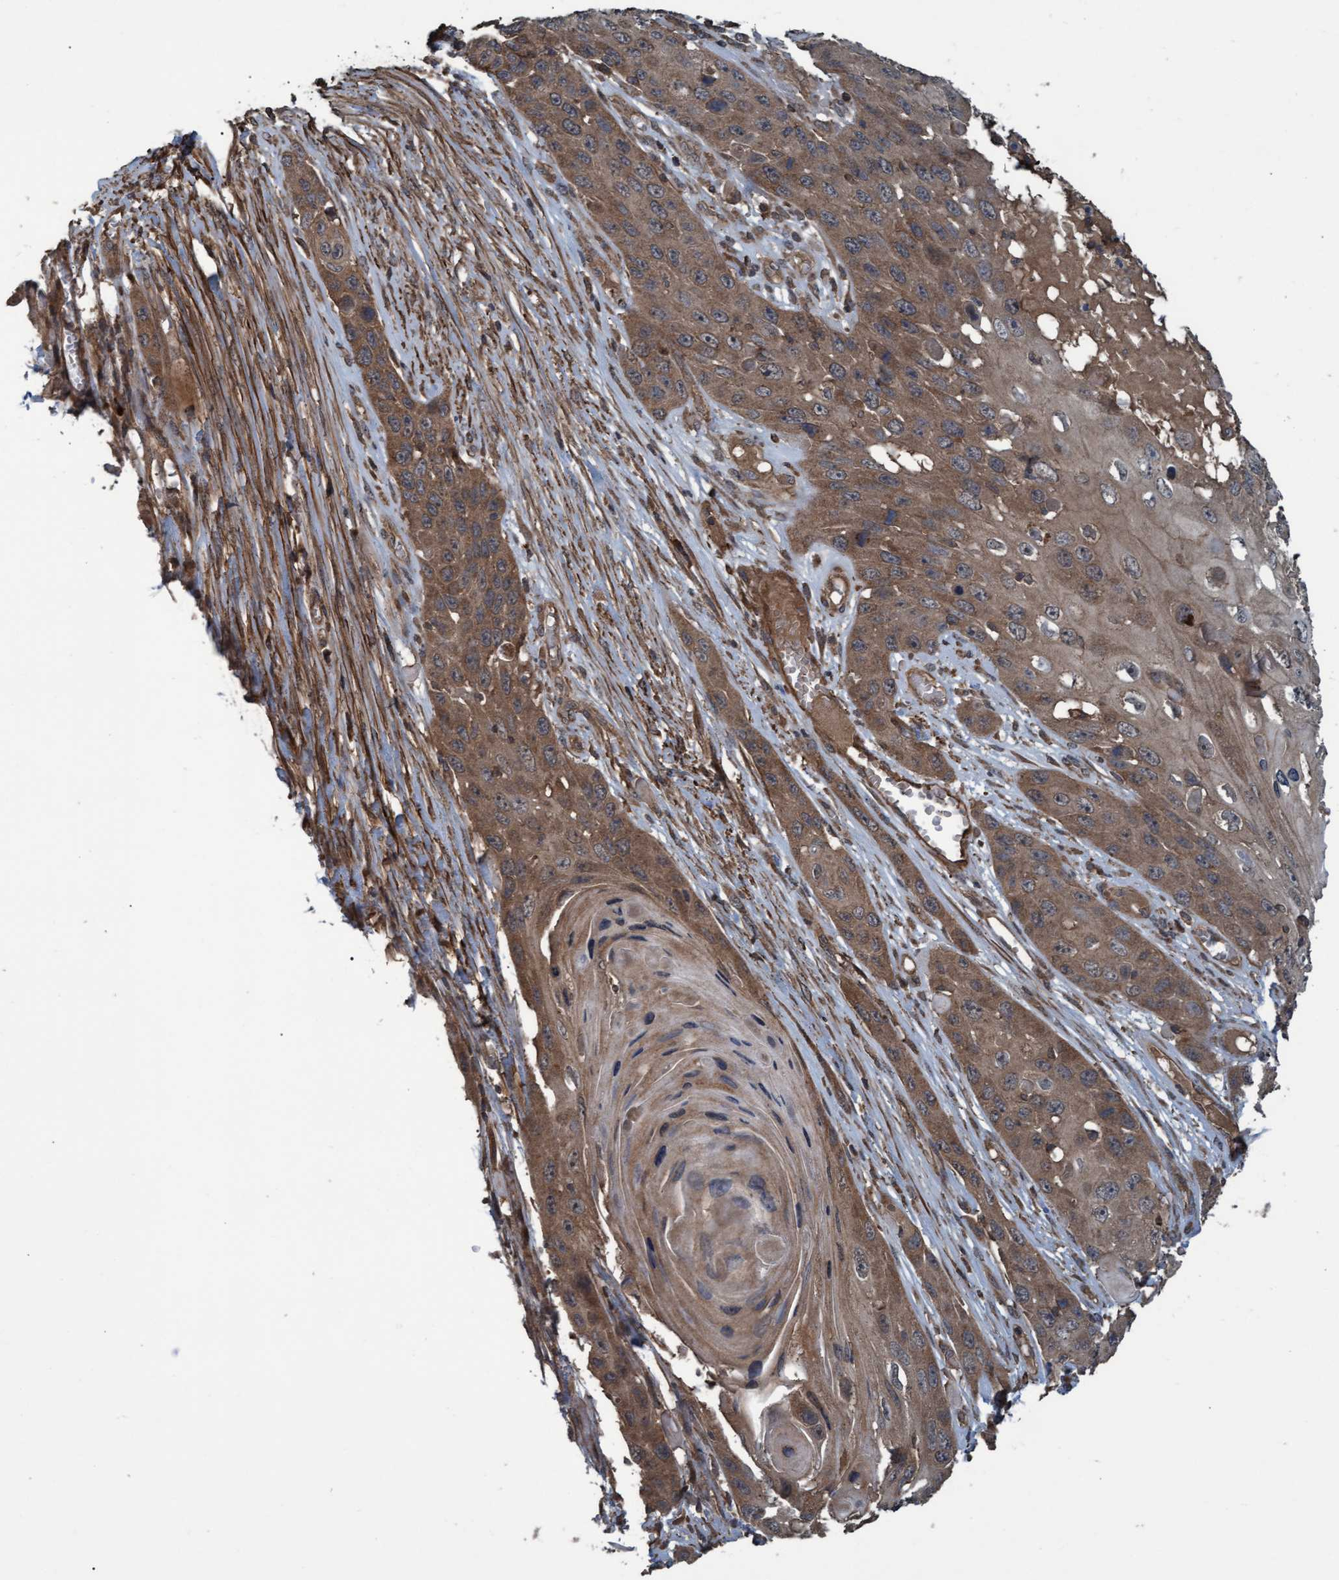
{"staining": {"intensity": "moderate", "quantity": ">75%", "location": "cytoplasmic/membranous"}, "tissue": "skin cancer", "cell_type": "Tumor cells", "image_type": "cancer", "snomed": [{"axis": "morphology", "description": "Squamous cell carcinoma, NOS"}, {"axis": "topography", "description": "Skin"}], "caption": "Squamous cell carcinoma (skin) tissue reveals moderate cytoplasmic/membranous expression in approximately >75% of tumor cells, visualized by immunohistochemistry. The staining was performed using DAB (3,3'-diaminobenzidine) to visualize the protein expression in brown, while the nuclei were stained in blue with hematoxylin (Magnification: 20x).", "gene": "GGT6", "patient": {"sex": "male", "age": 55}}